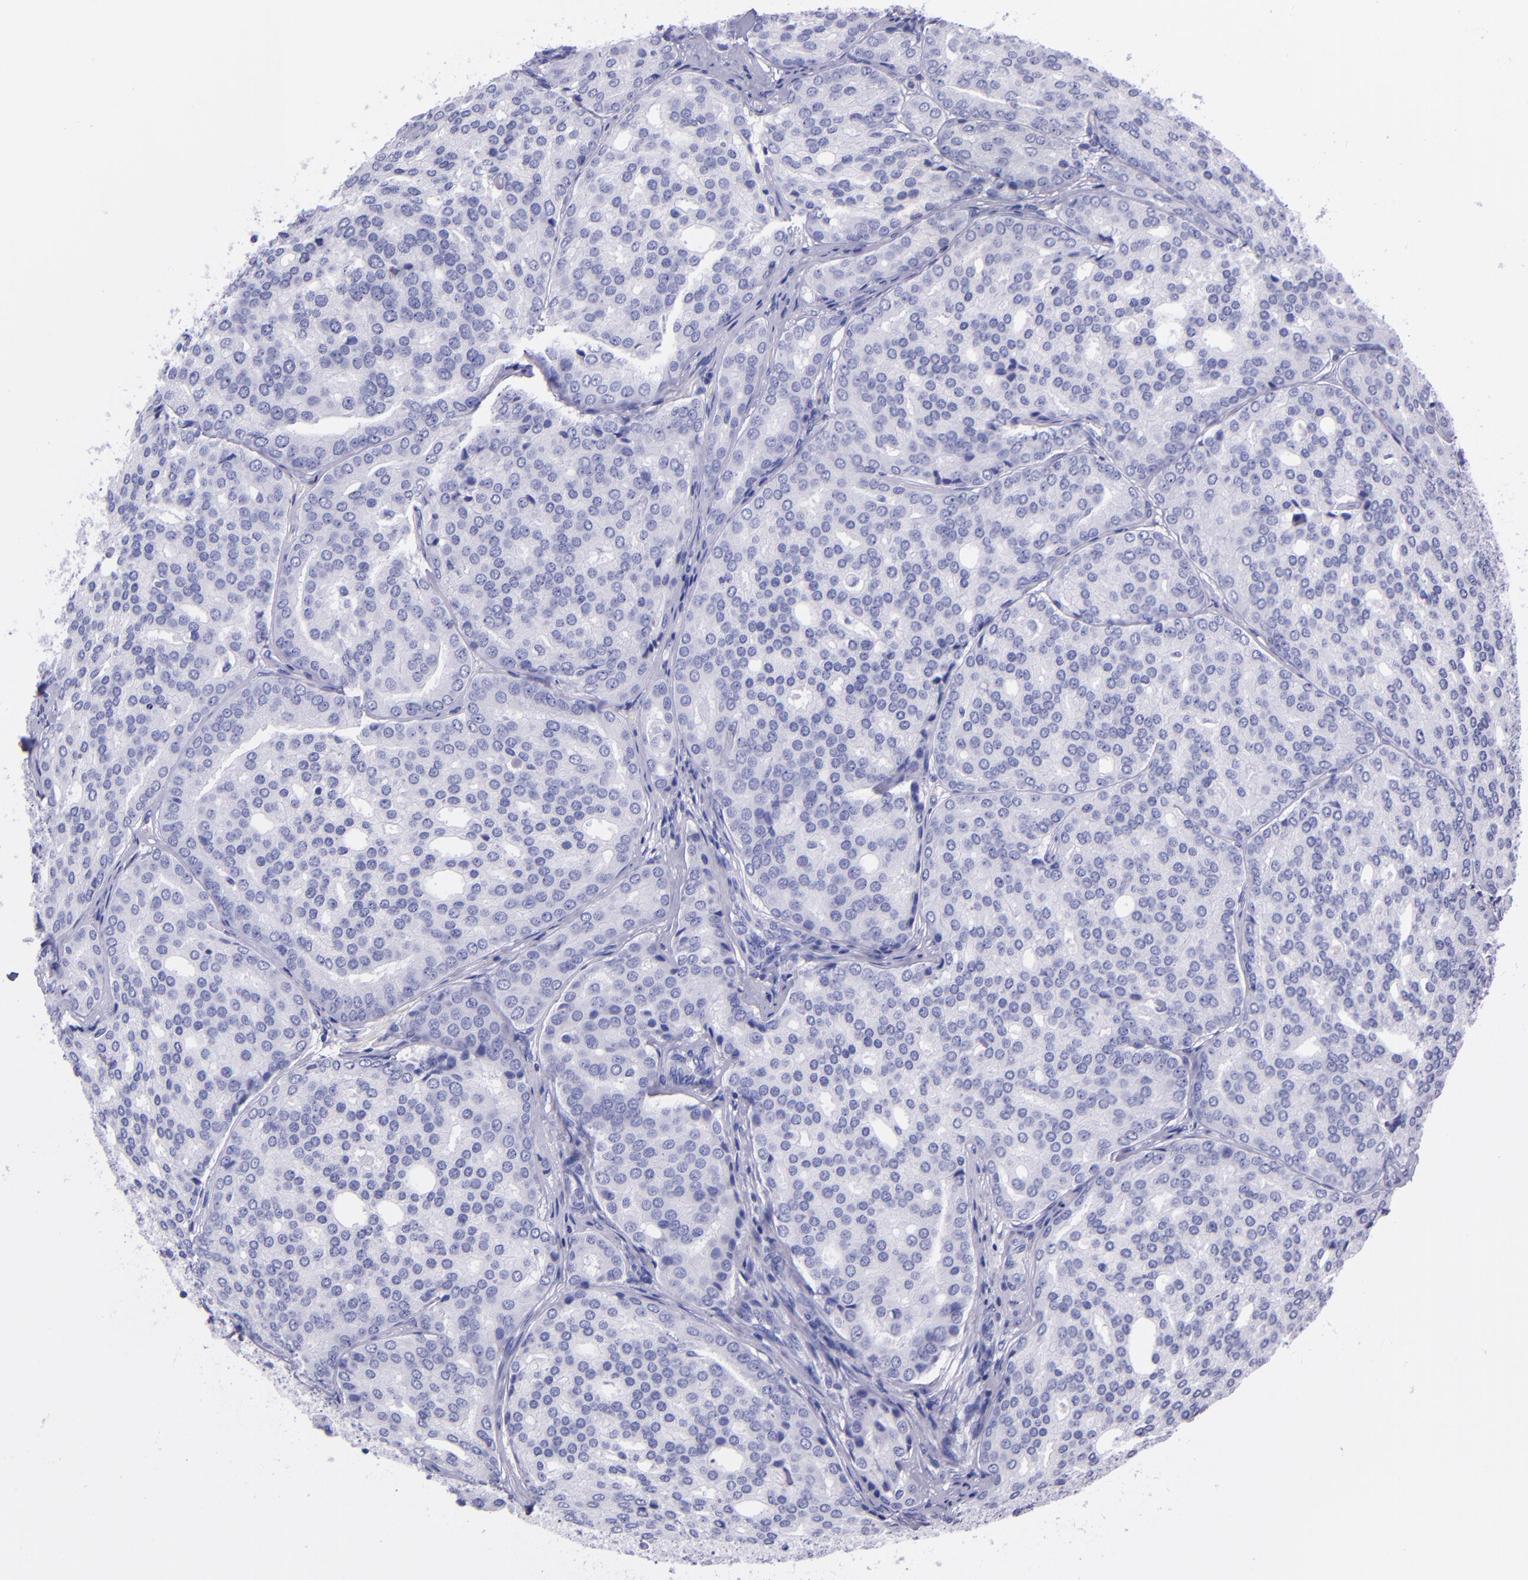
{"staining": {"intensity": "negative", "quantity": "none", "location": "none"}, "tissue": "prostate cancer", "cell_type": "Tumor cells", "image_type": "cancer", "snomed": [{"axis": "morphology", "description": "Adenocarcinoma, High grade"}, {"axis": "topography", "description": "Prostate"}], "caption": "Tumor cells are negative for brown protein staining in prostate cancer.", "gene": "SLPI", "patient": {"sex": "male", "age": 64}}